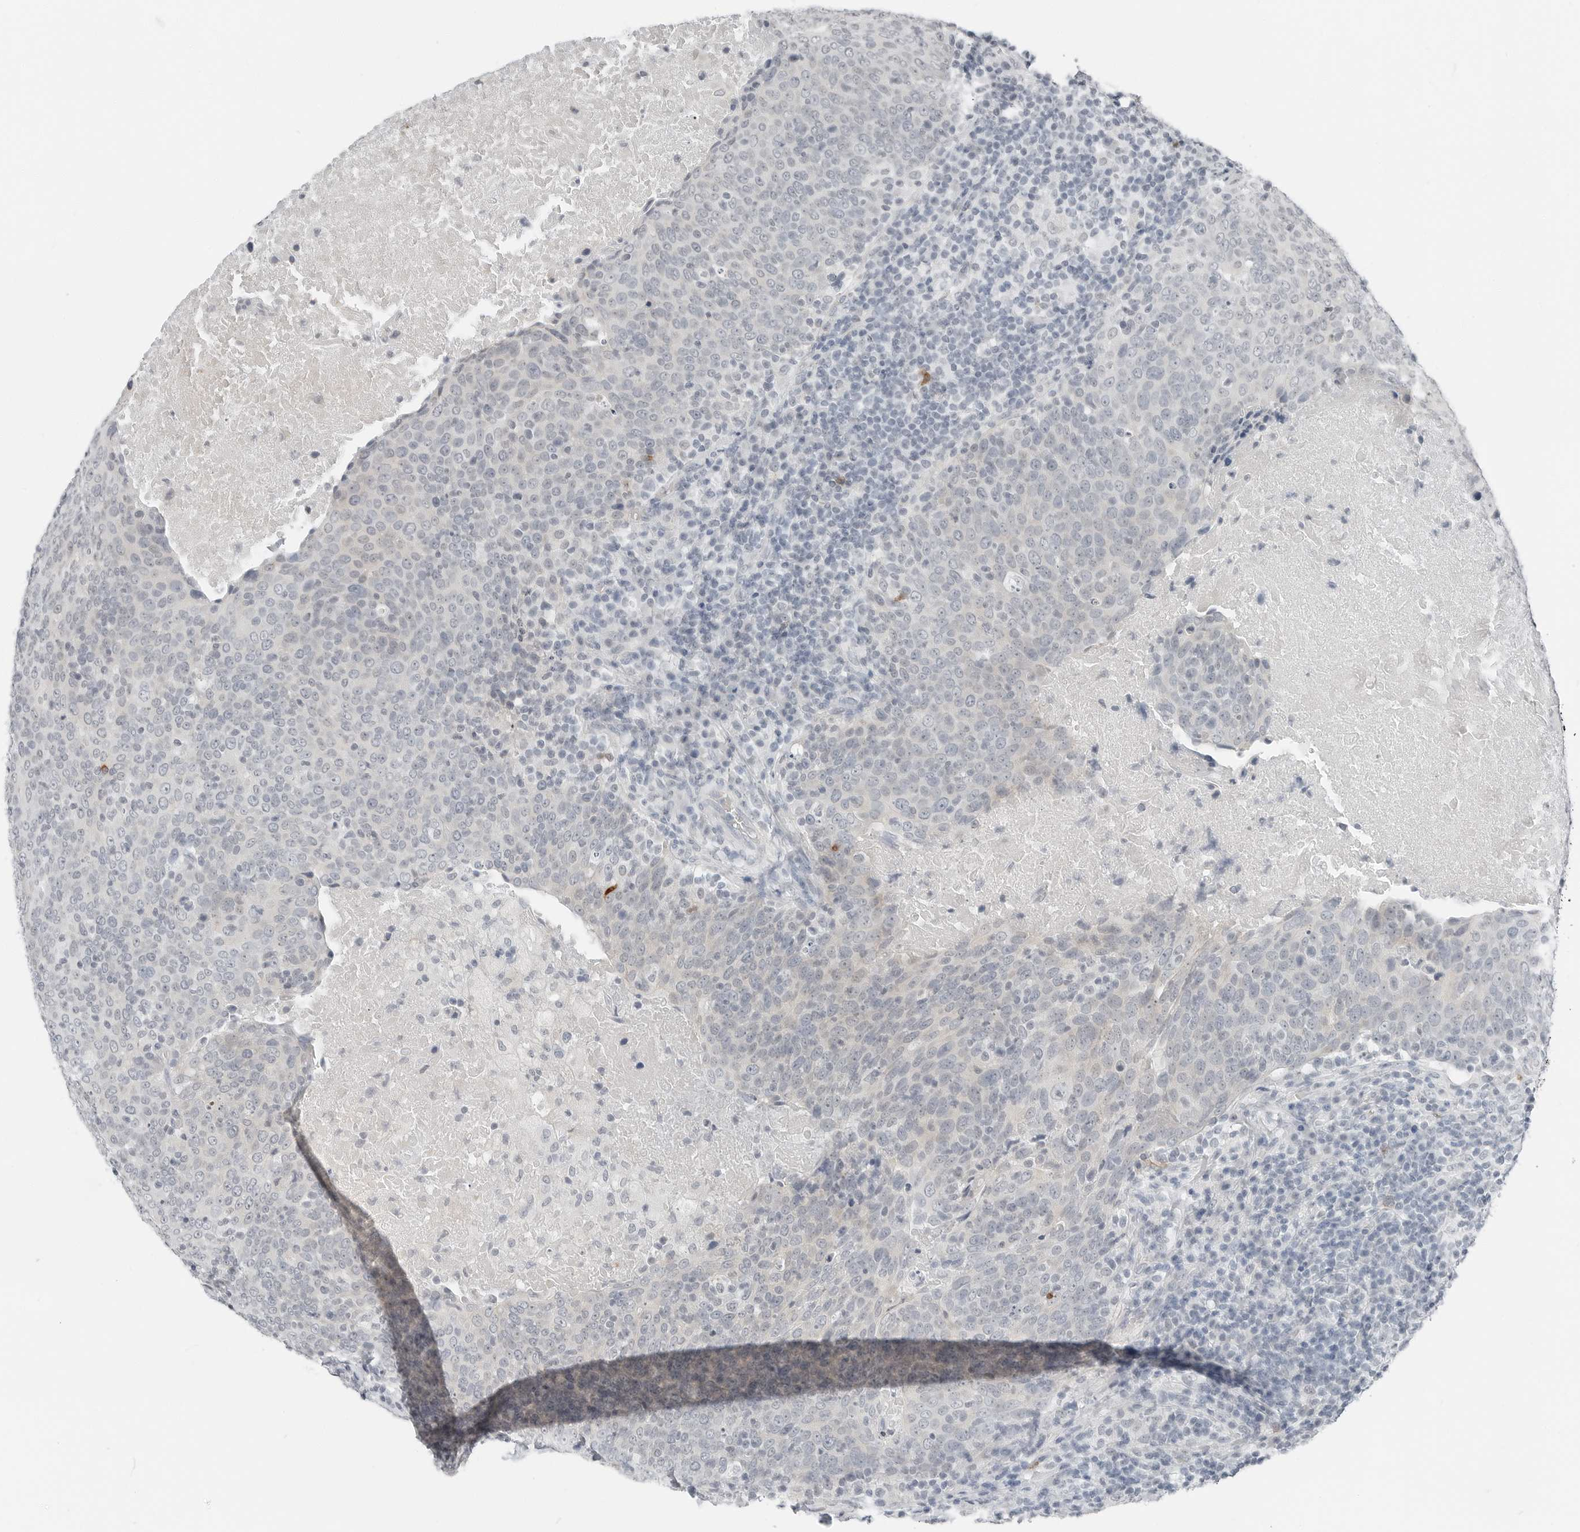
{"staining": {"intensity": "negative", "quantity": "none", "location": "none"}, "tissue": "head and neck cancer", "cell_type": "Tumor cells", "image_type": "cancer", "snomed": [{"axis": "morphology", "description": "Squamous cell carcinoma, NOS"}, {"axis": "morphology", "description": "Squamous cell carcinoma, metastatic, NOS"}, {"axis": "topography", "description": "Lymph node"}, {"axis": "topography", "description": "Head-Neck"}], "caption": "Tumor cells are negative for protein expression in human head and neck metastatic squamous cell carcinoma.", "gene": "XIRP1", "patient": {"sex": "male", "age": 62}}